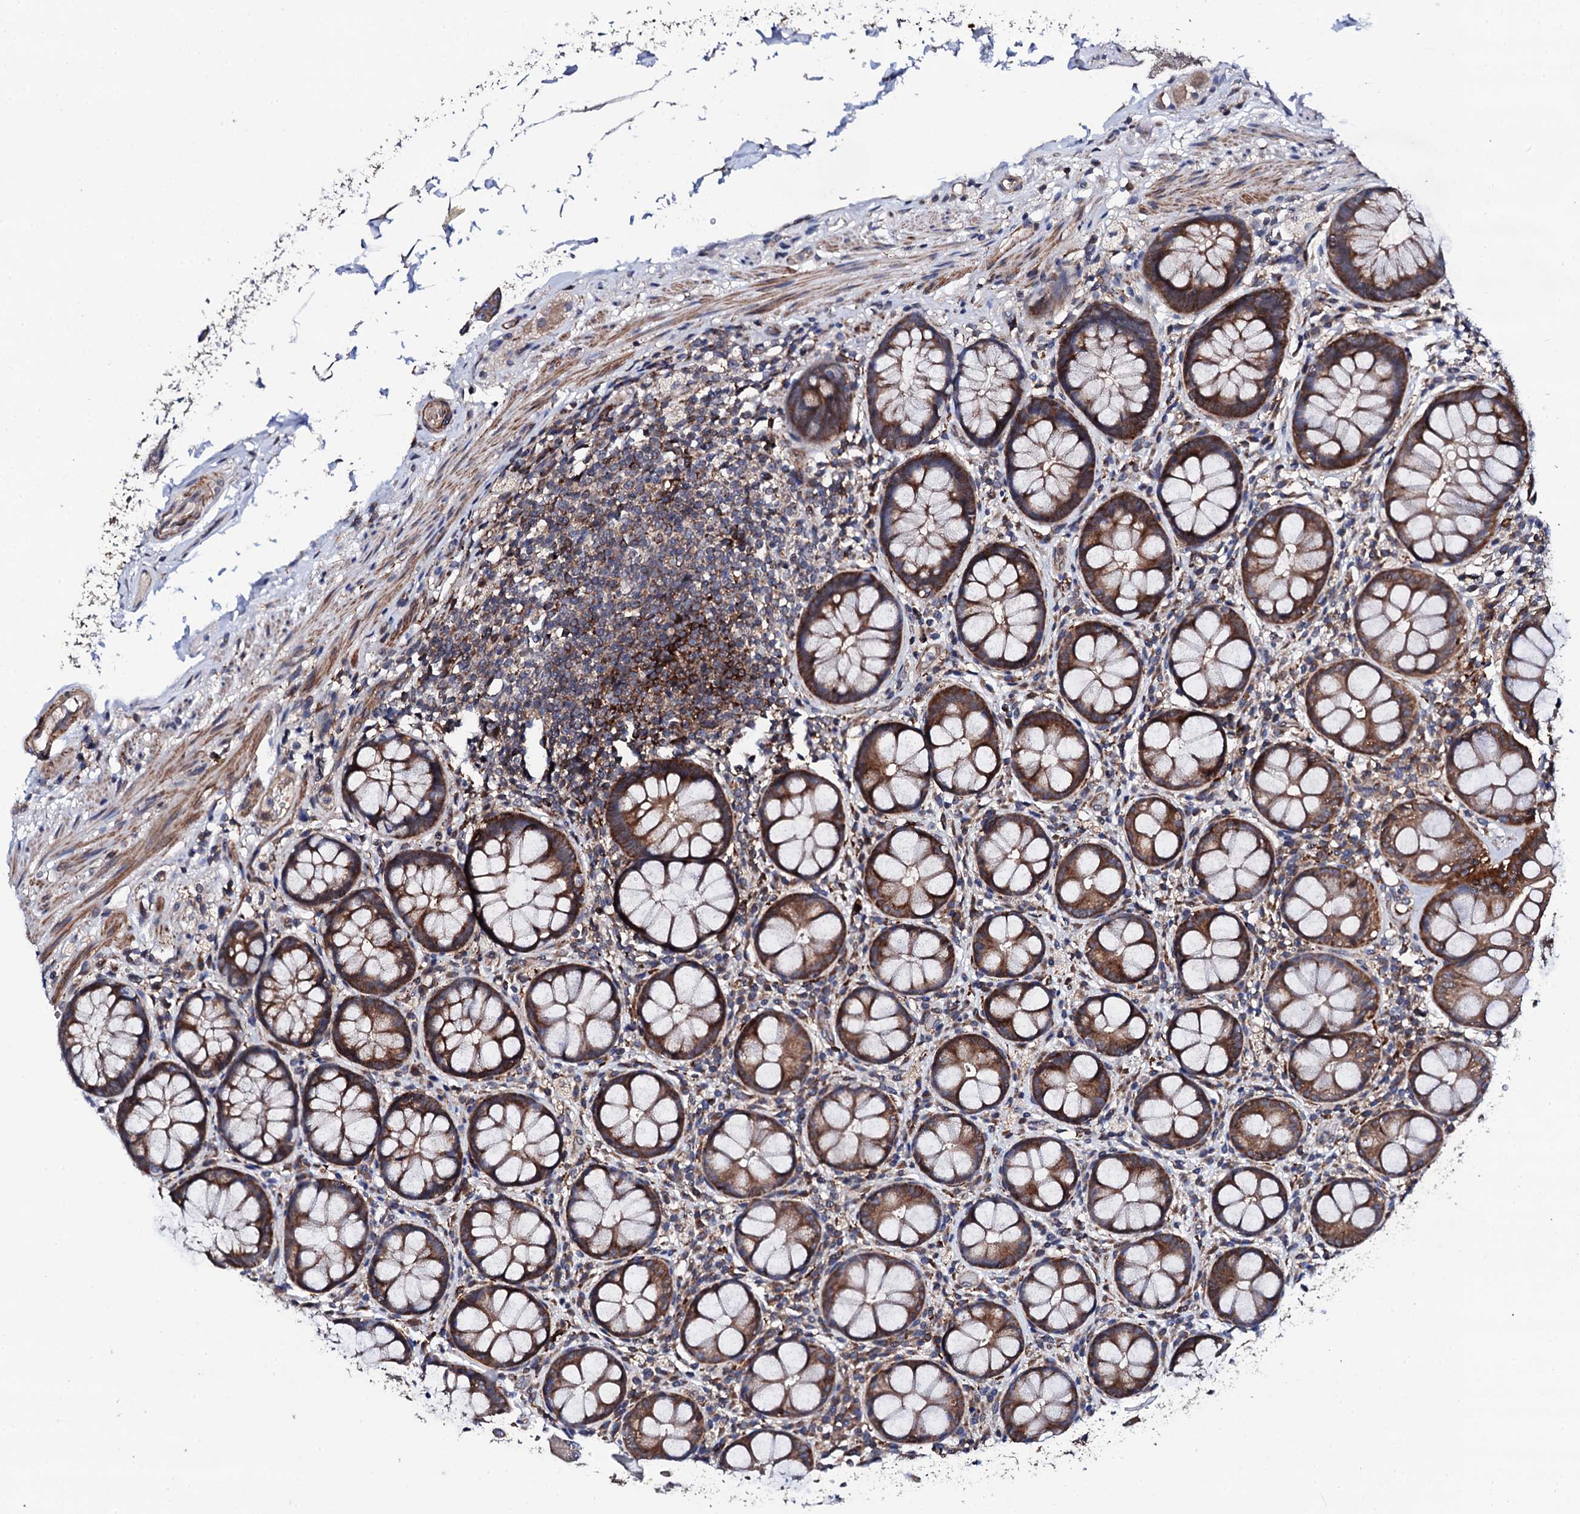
{"staining": {"intensity": "moderate", "quantity": ">75%", "location": "cytoplasmic/membranous"}, "tissue": "rectum", "cell_type": "Glandular cells", "image_type": "normal", "snomed": [{"axis": "morphology", "description": "Normal tissue, NOS"}, {"axis": "topography", "description": "Rectum"}], "caption": "High-power microscopy captured an IHC image of unremarkable rectum, revealing moderate cytoplasmic/membranous expression in approximately >75% of glandular cells.", "gene": "COG4", "patient": {"sex": "male", "age": 83}}